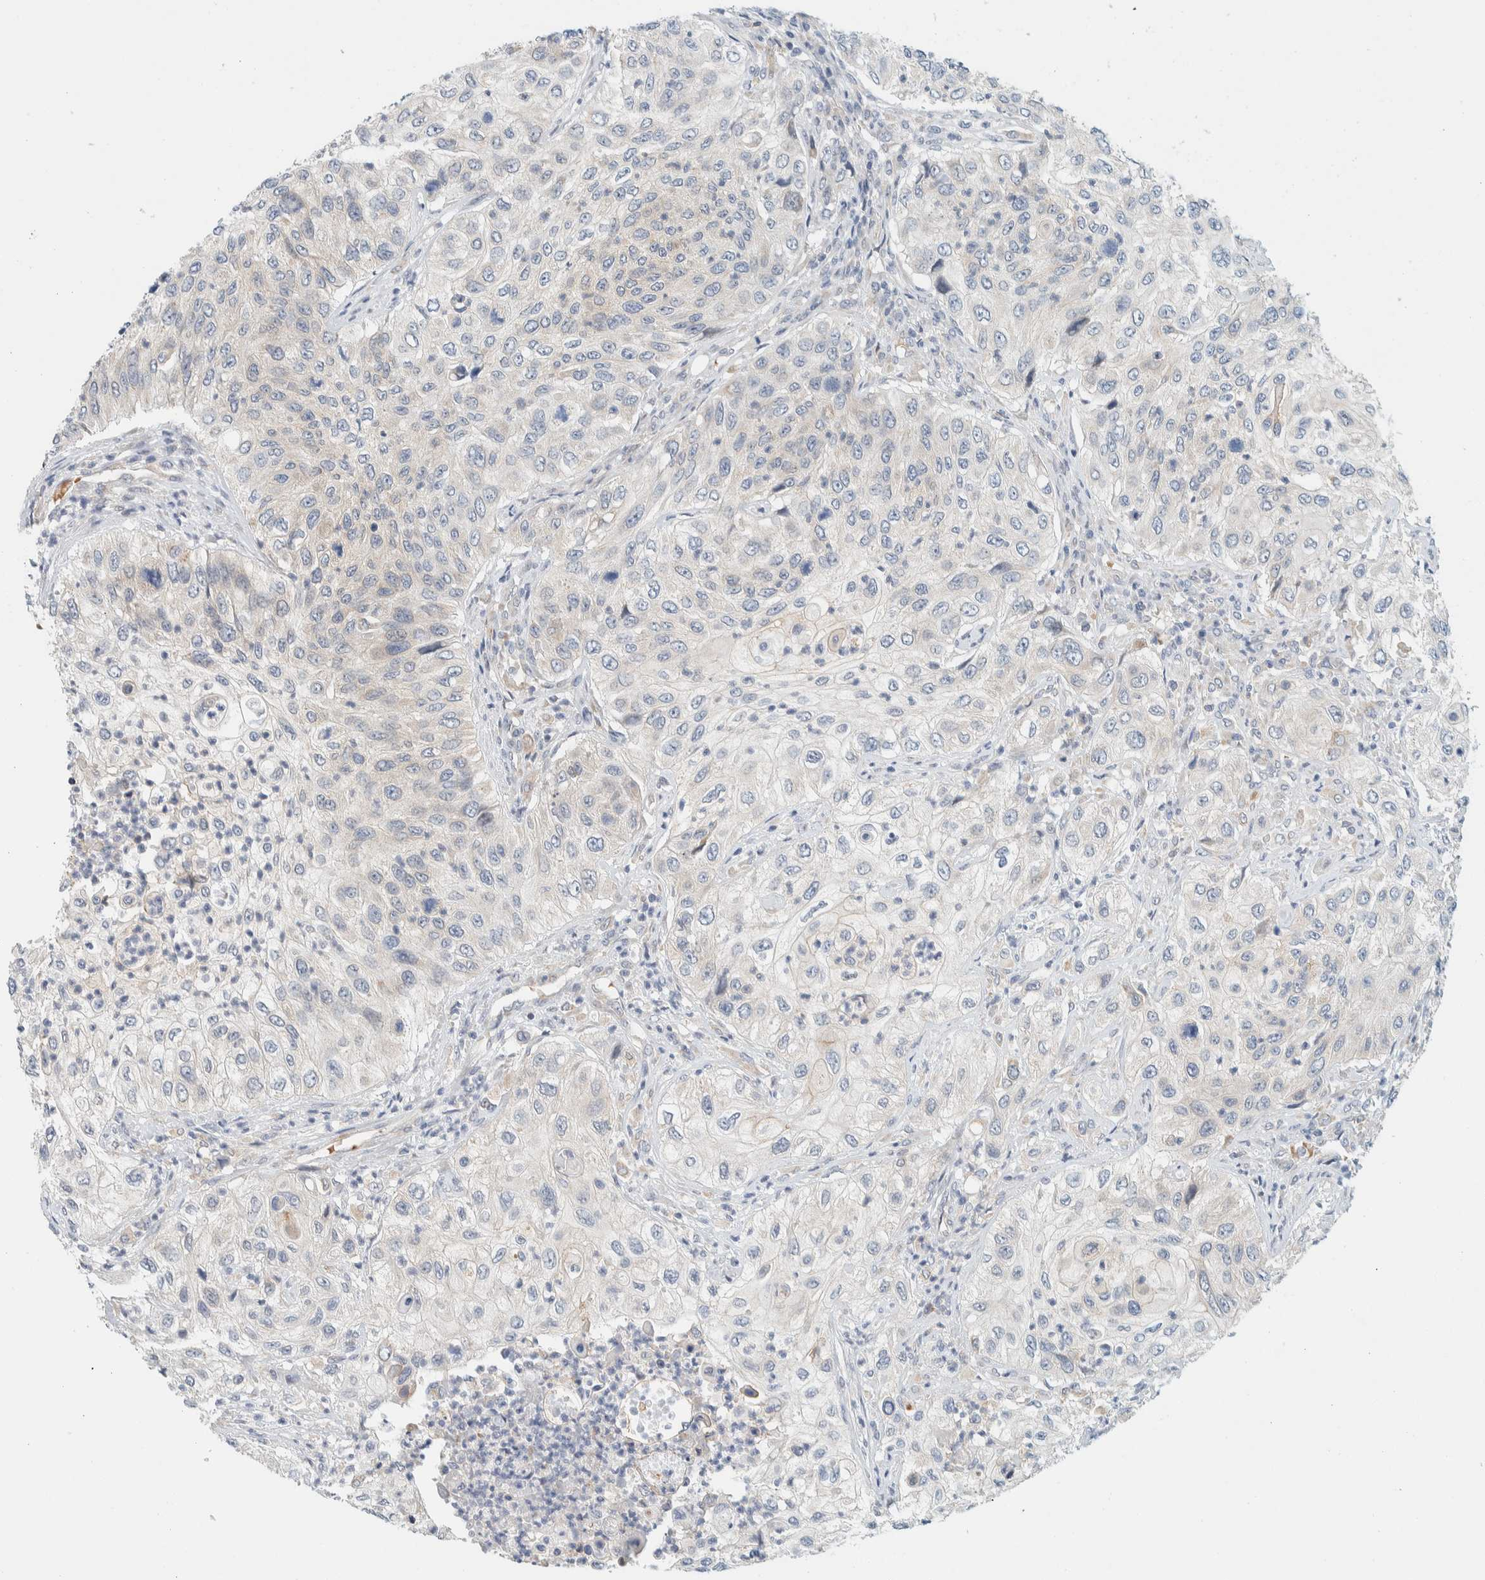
{"staining": {"intensity": "negative", "quantity": "none", "location": "none"}, "tissue": "urothelial cancer", "cell_type": "Tumor cells", "image_type": "cancer", "snomed": [{"axis": "morphology", "description": "Urothelial carcinoma, High grade"}, {"axis": "topography", "description": "Urinary bladder"}], "caption": "DAB immunohistochemical staining of human urothelial cancer demonstrates no significant positivity in tumor cells.", "gene": "SUMF2", "patient": {"sex": "female", "age": 60}}